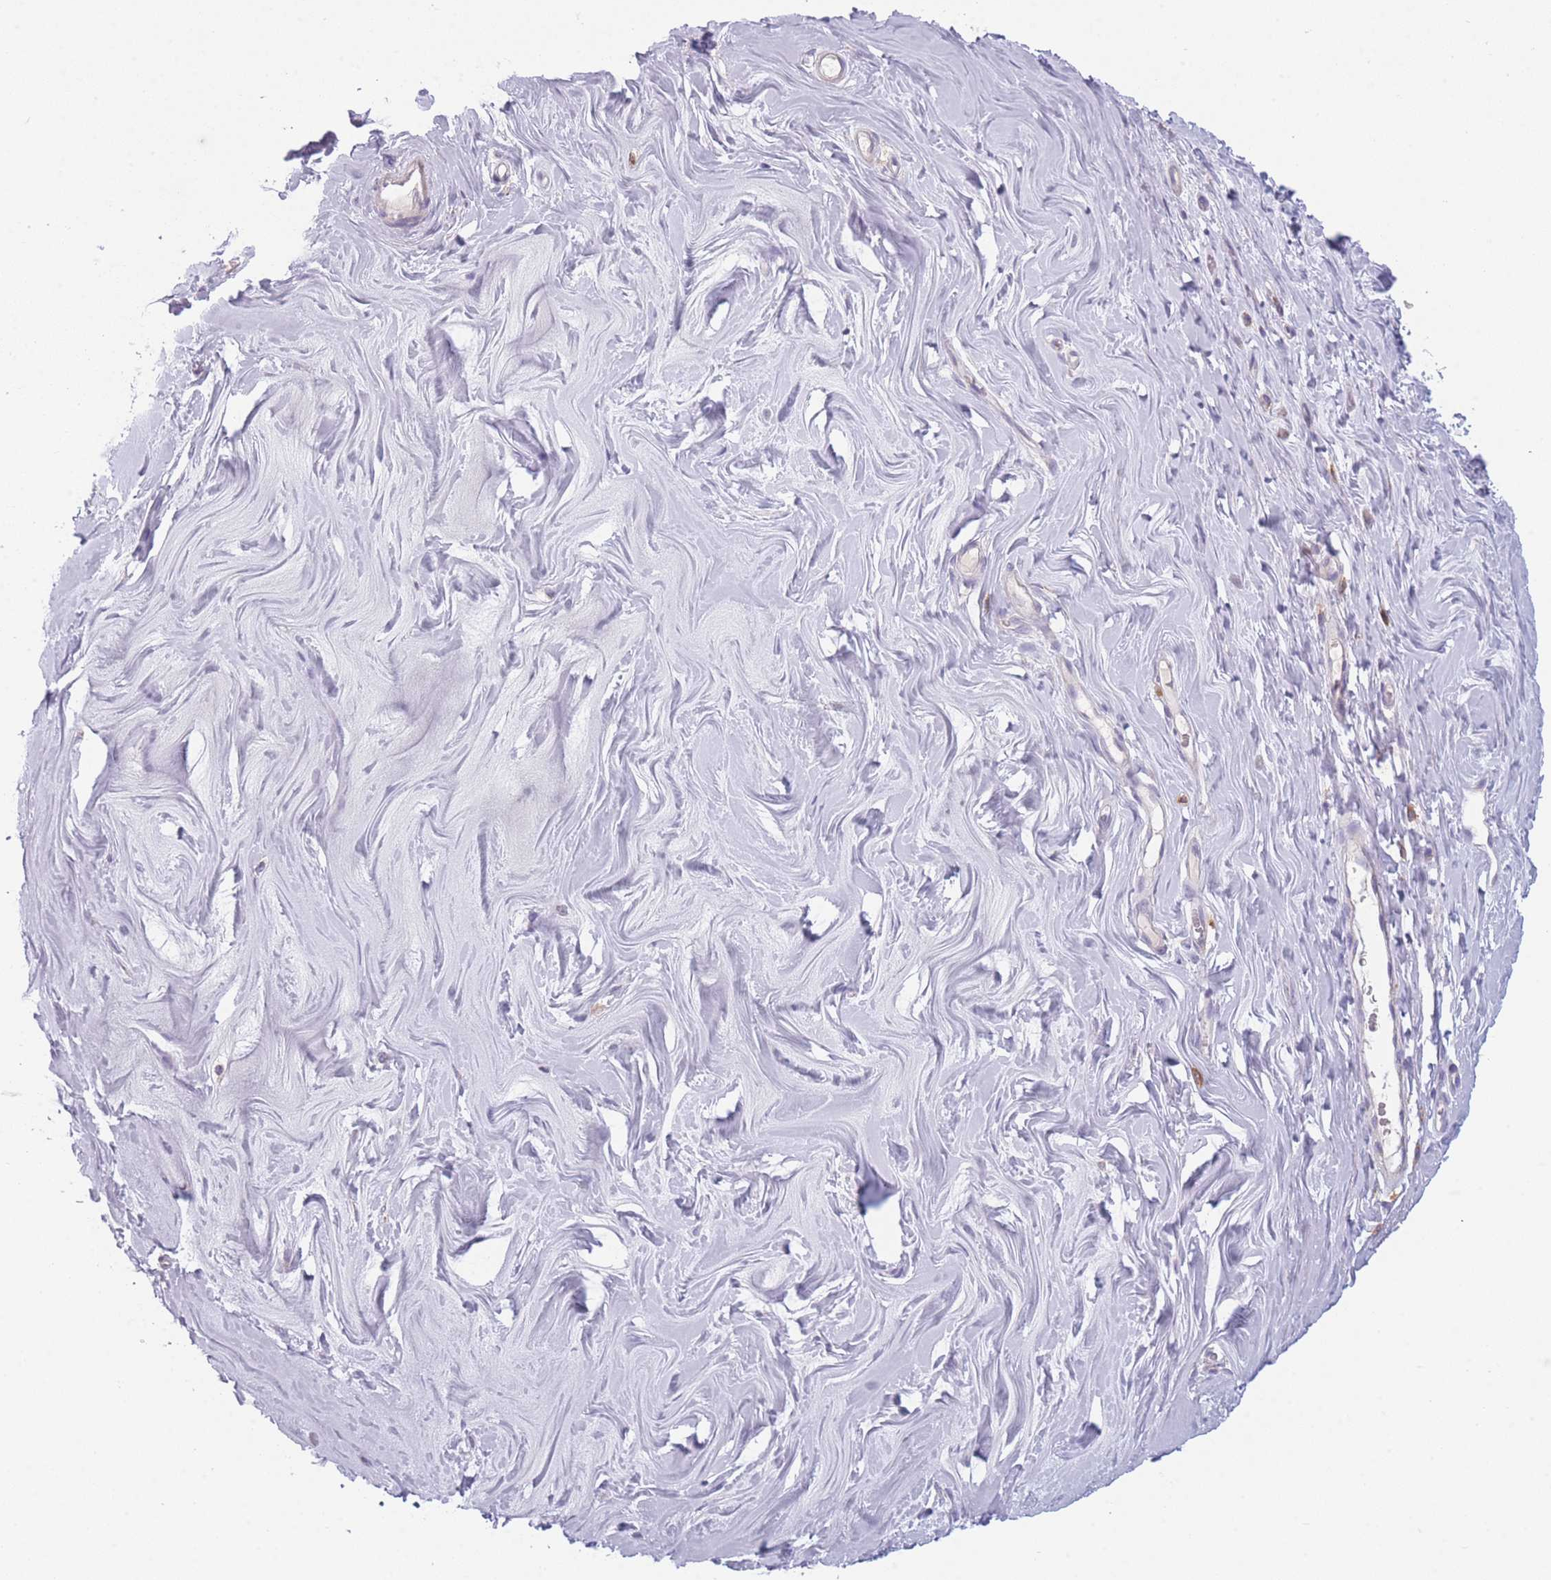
{"staining": {"intensity": "negative", "quantity": "none", "location": "none"}, "tissue": "adipose tissue", "cell_type": "Adipocytes", "image_type": "normal", "snomed": [{"axis": "morphology", "description": "Normal tissue, NOS"}, {"axis": "topography", "description": "Breast"}], "caption": "A high-resolution histopathology image shows immunohistochemistry (IHC) staining of unremarkable adipose tissue, which exhibits no significant positivity in adipocytes. (Stains: DAB immunohistochemistry with hematoxylin counter stain, Microscopy: brightfield microscopy at high magnification).", "gene": "PRAM1", "patient": {"sex": "female", "age": 26}}